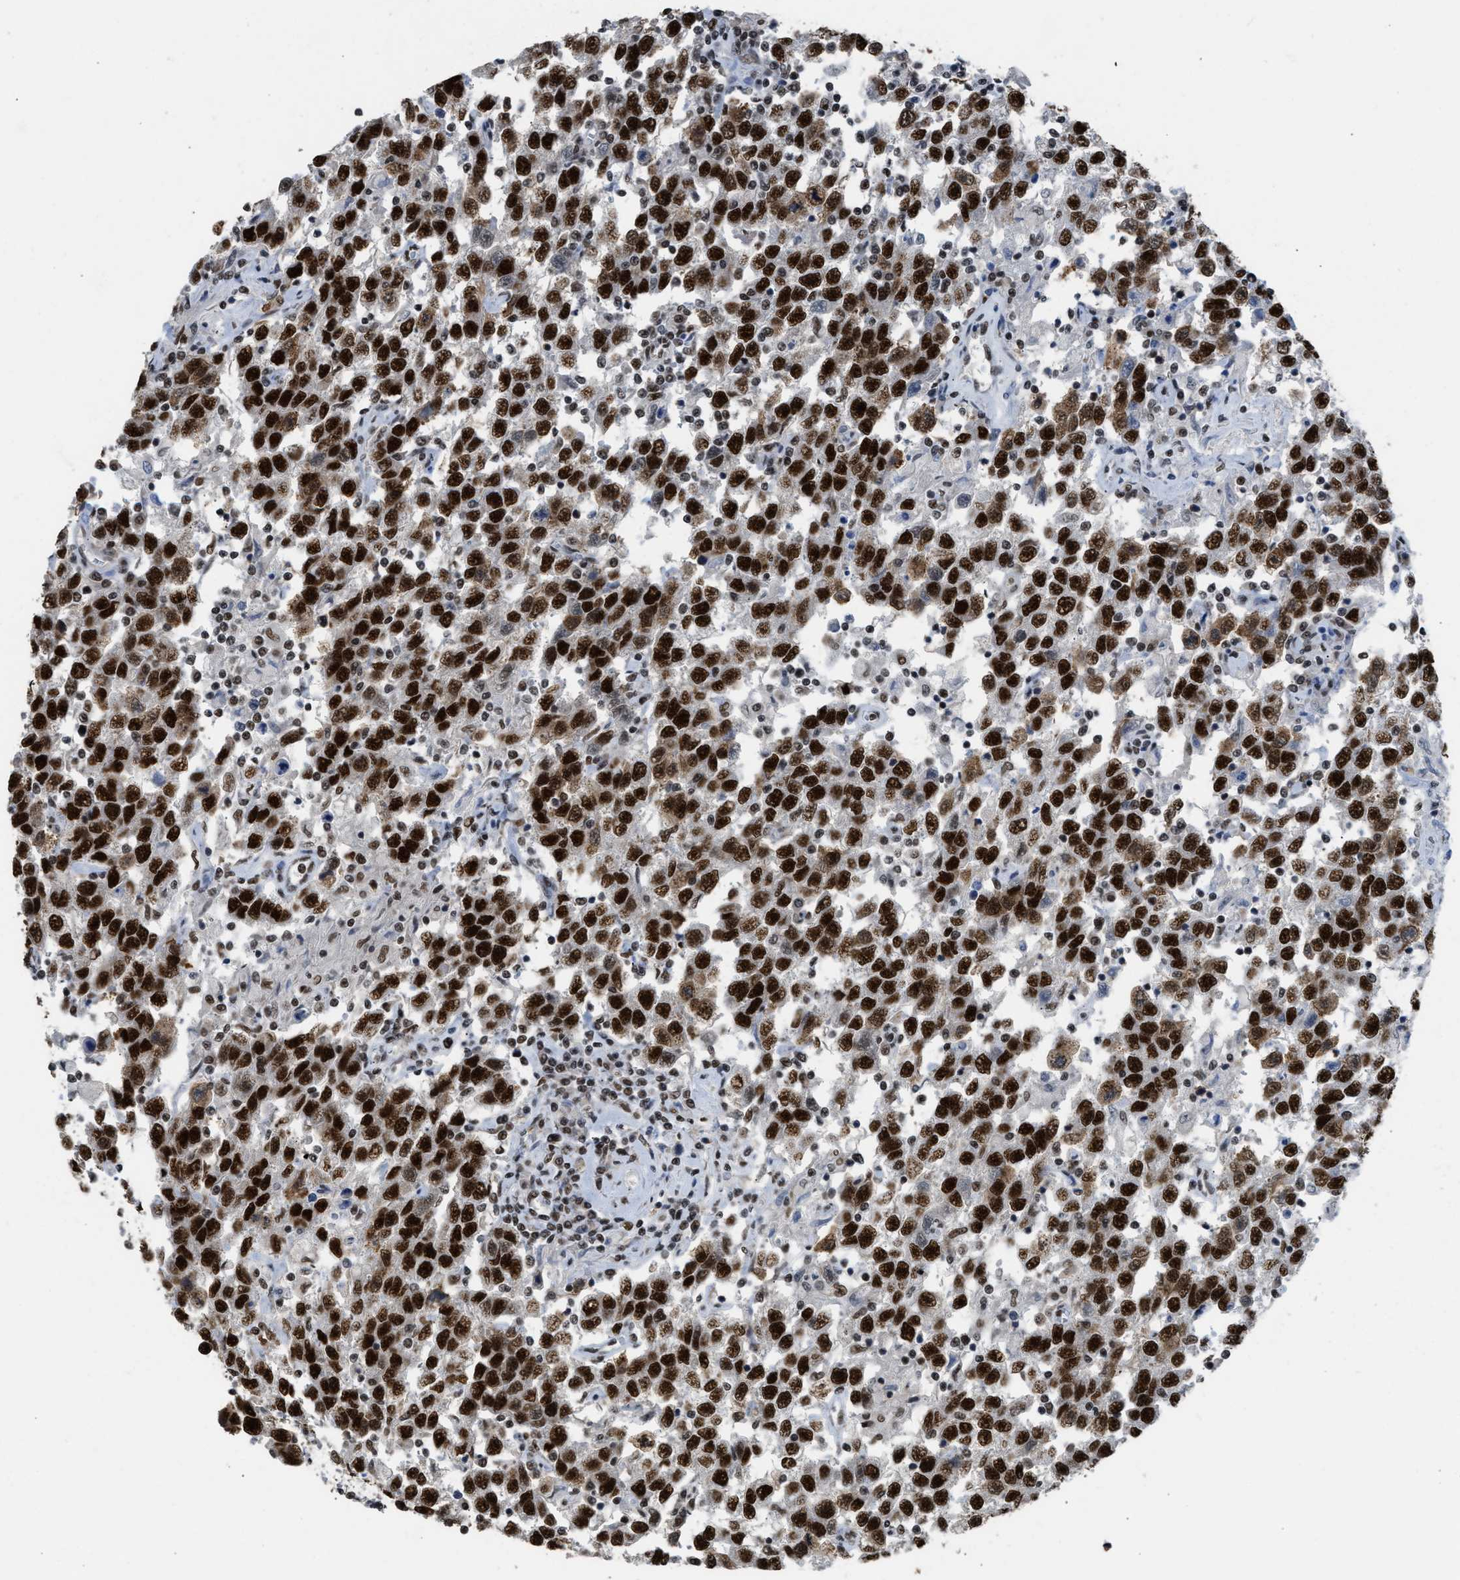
{"staining": {"intensity": "strong", "quantity": ">75%", "location": "nuclear"}, "tissue": "testis cancer", "cell_type": "Tumor cells", "image_type": "cancer", "snomed": [{"axis": "morphology", "description": "Seminoma, NOS"}, {"axis": "topography", "description": "Testis"}], "caption": "Seminoma (testis) stained for a protein (brown) reveals strong nuclear positive positivity in approximately >75% of tumor cells.", "gene": "SCAF4", "patient": {"sex": "male", "age": 41}}